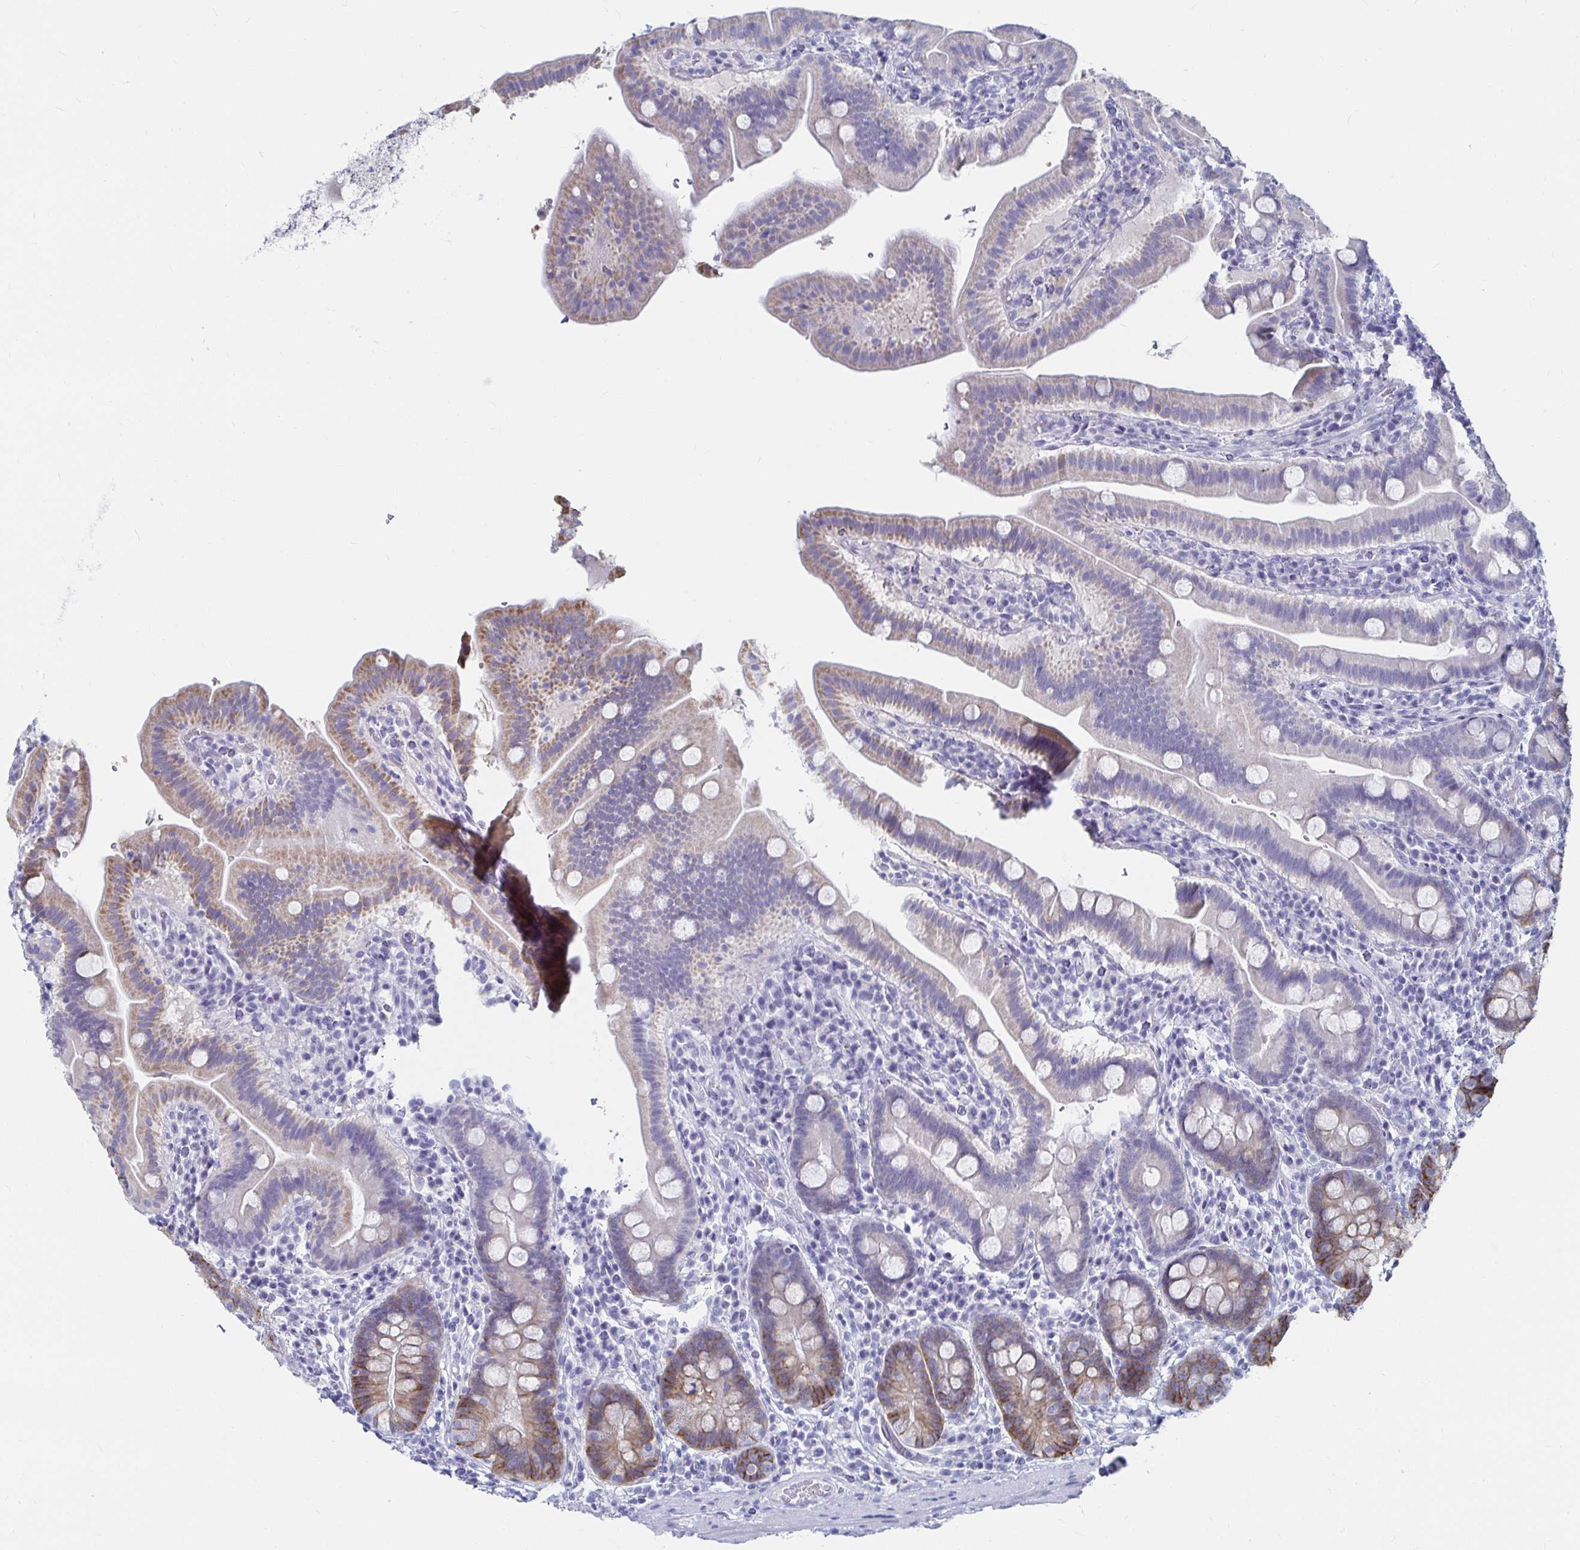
{"staining": {"intensity": "moderate", "quantity": "25%-75%", "location": "cytoplasmic/membranous"}, "tissue": "small intestine", "cell_type": "Glandular cells", "image_type": "normal", "snomed": [{"axis": "morphology", "description": "Normal tissue, NOS"}, {"axis": "topography", "description": "Small intestine"}], "caption": "Immunohistochemical staining of normal small intestine shows 25%-75% levels of moderate cytoplasmic/membranous protein positivity in about 25%-75% of glandular cells. (Stains: DAB in brown, nuclei in blue, Microscopy: brightfield microscopy at high magnification).", "gene": "CA9", "patient": {"sex": "male", "age": 26}}